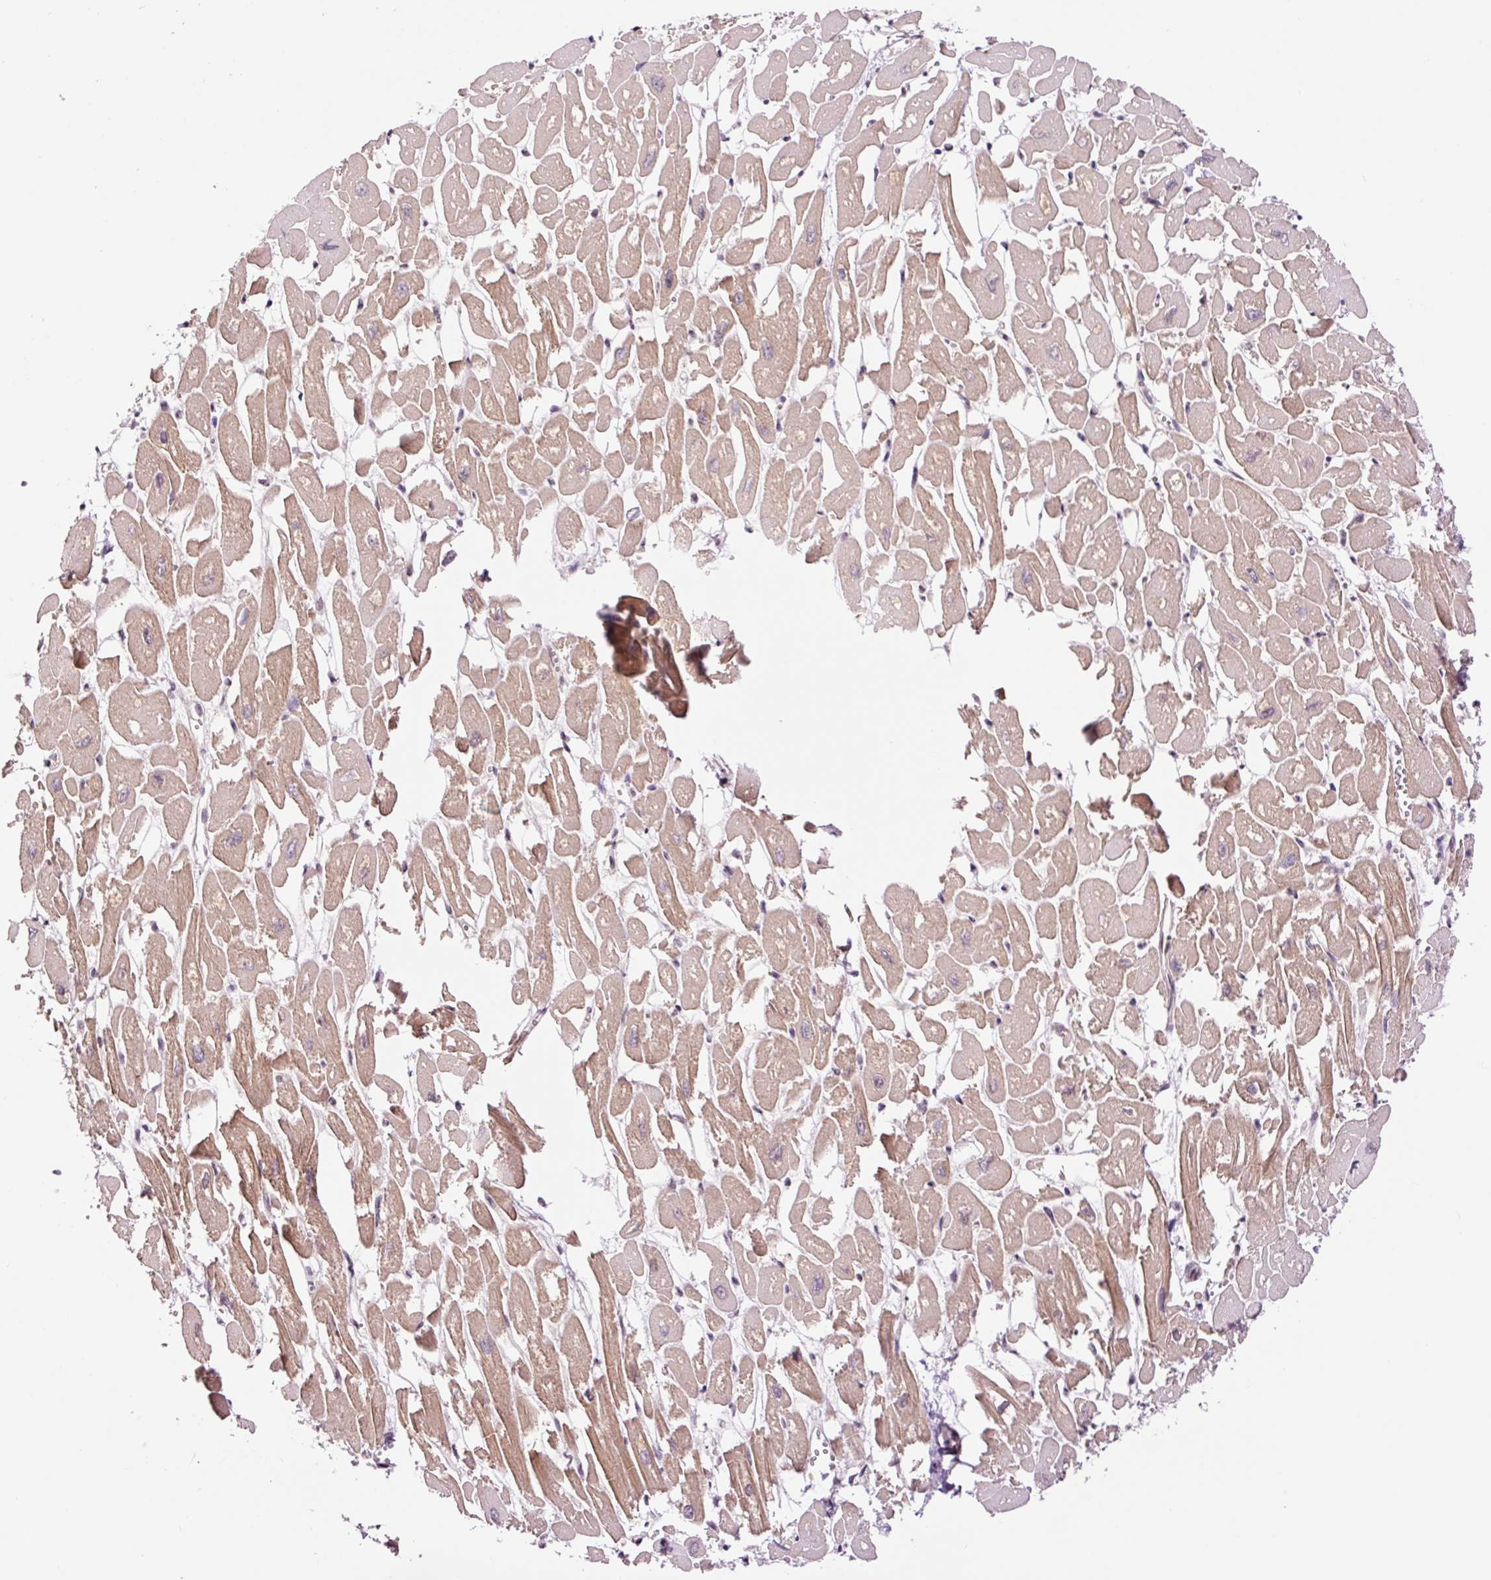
{"staining": {"intensity": "moderate", "quantity": "25%-75%", "location": "cytoplasmic/membranous"}, "tissue": "heart muscle", "cell_type": "Cardiomyocytes", "image_type": "normal", "snomed": [{"axis": "morphology", "description": "Normal tissue, NOS"}, {"axis": "topography", "description": "Heart"}], "caption": "The micrograph reveals immunohistochemical staining of unremarkable heart muscle. There is moderate cytoplasmic/membranous positivity is present in about 25%-75% of cardiomyocytes. Using DAB (3,3'-diaminobenzidine) (brown) and hematoxylin (blue) stains, captured at high magnification using brightfield microscopy.", "gene": "DPPA4", "patient": {"sex": "male", "age": 54}}